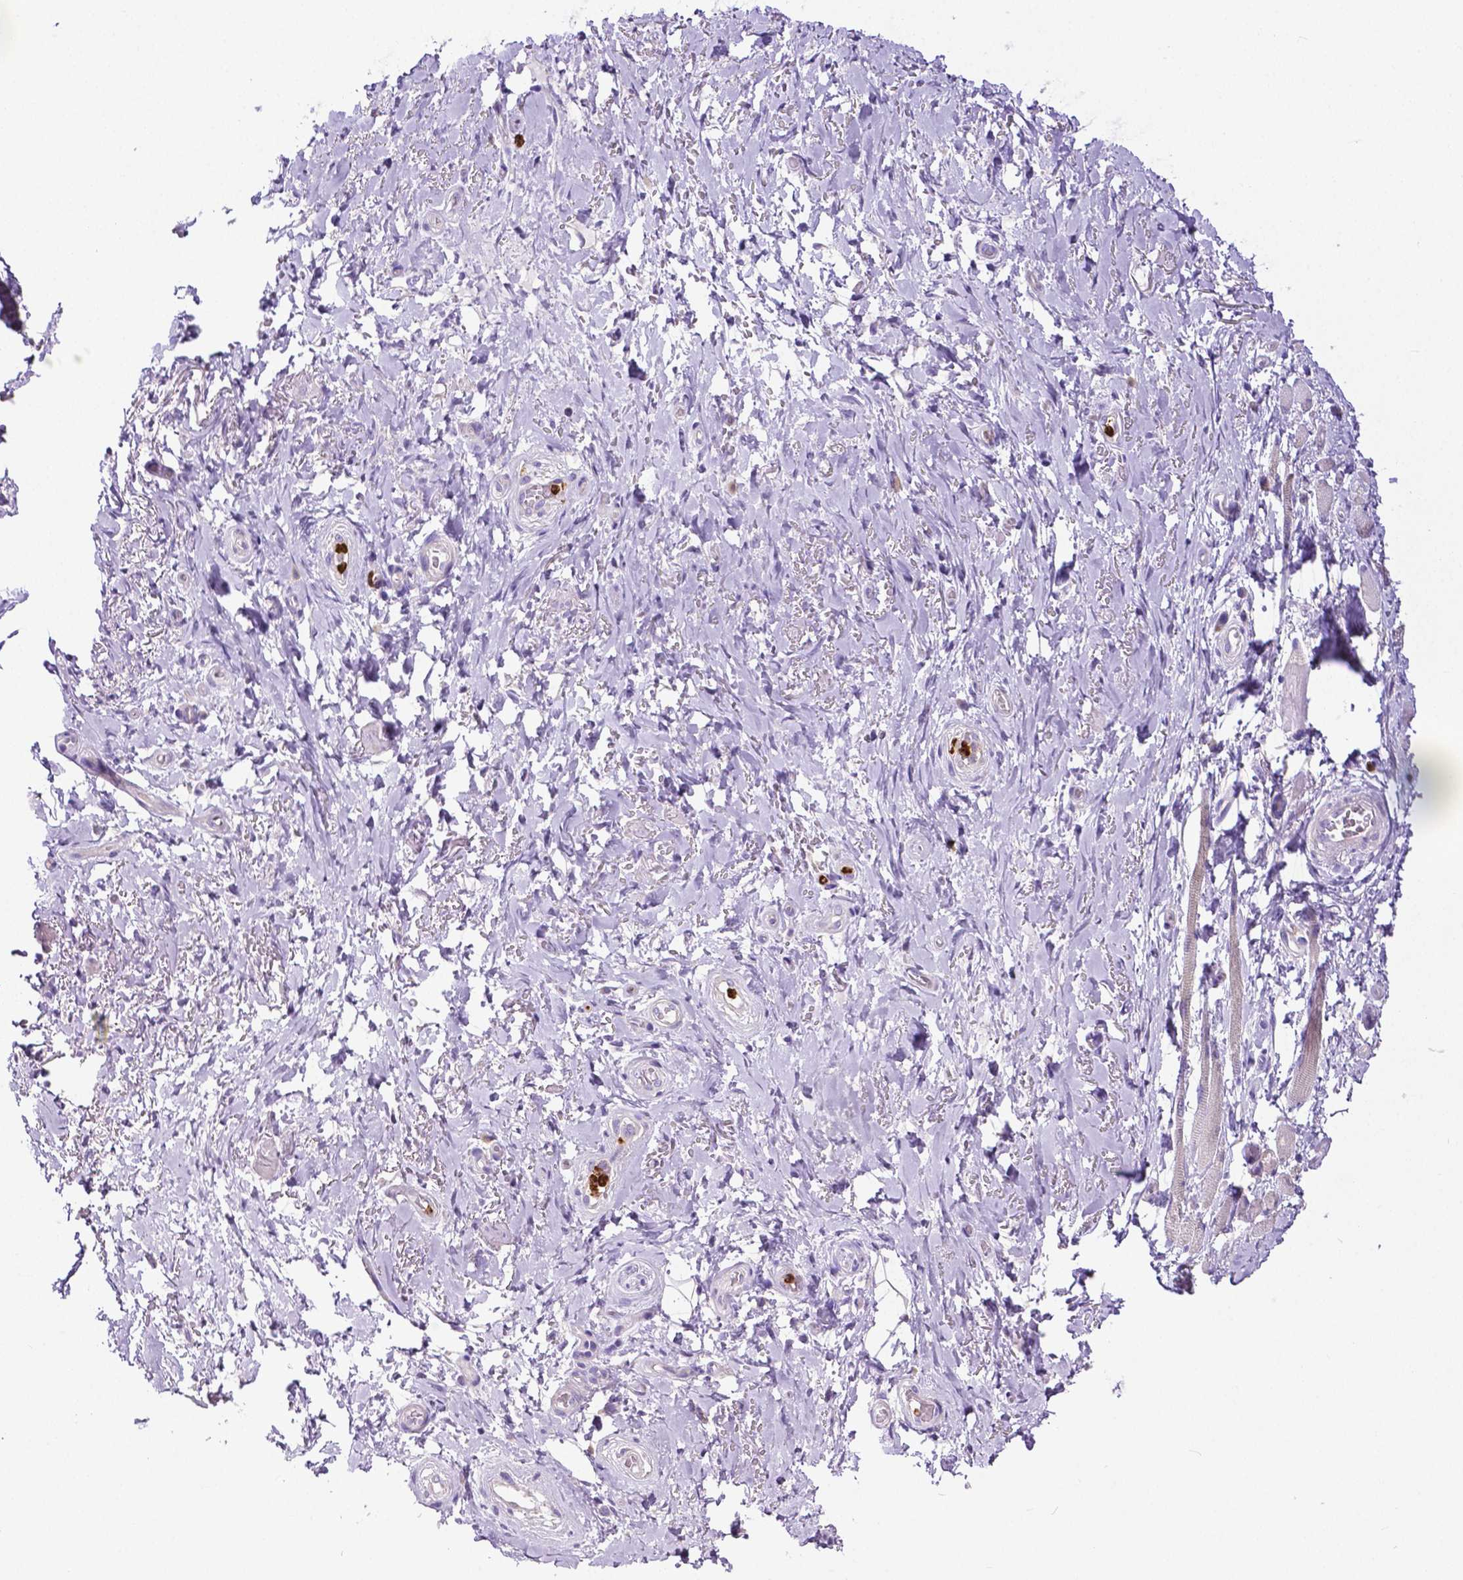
{"staining": {"intensity": "negative", "quantity": "none", "location": "none"}, "tissue": "adipose tissue", "cell_type": "Adipocytes", "image_type": "normal", "snomed": [{"axis": "morphology", "description": "Normal tissue, NOS"}, {"axis": "topography", "description": "Anal"}, {"axis": "topography", "description": "Peripheral nerve tissue"}], "caption": "Adipocytes show no significant protein staining in unremarkable adipose tissue. (Brightfield microscopy of DAB IHC at high magnification).", "gene": "MMP9", "patient": {"sex": "male", "age": 53}}